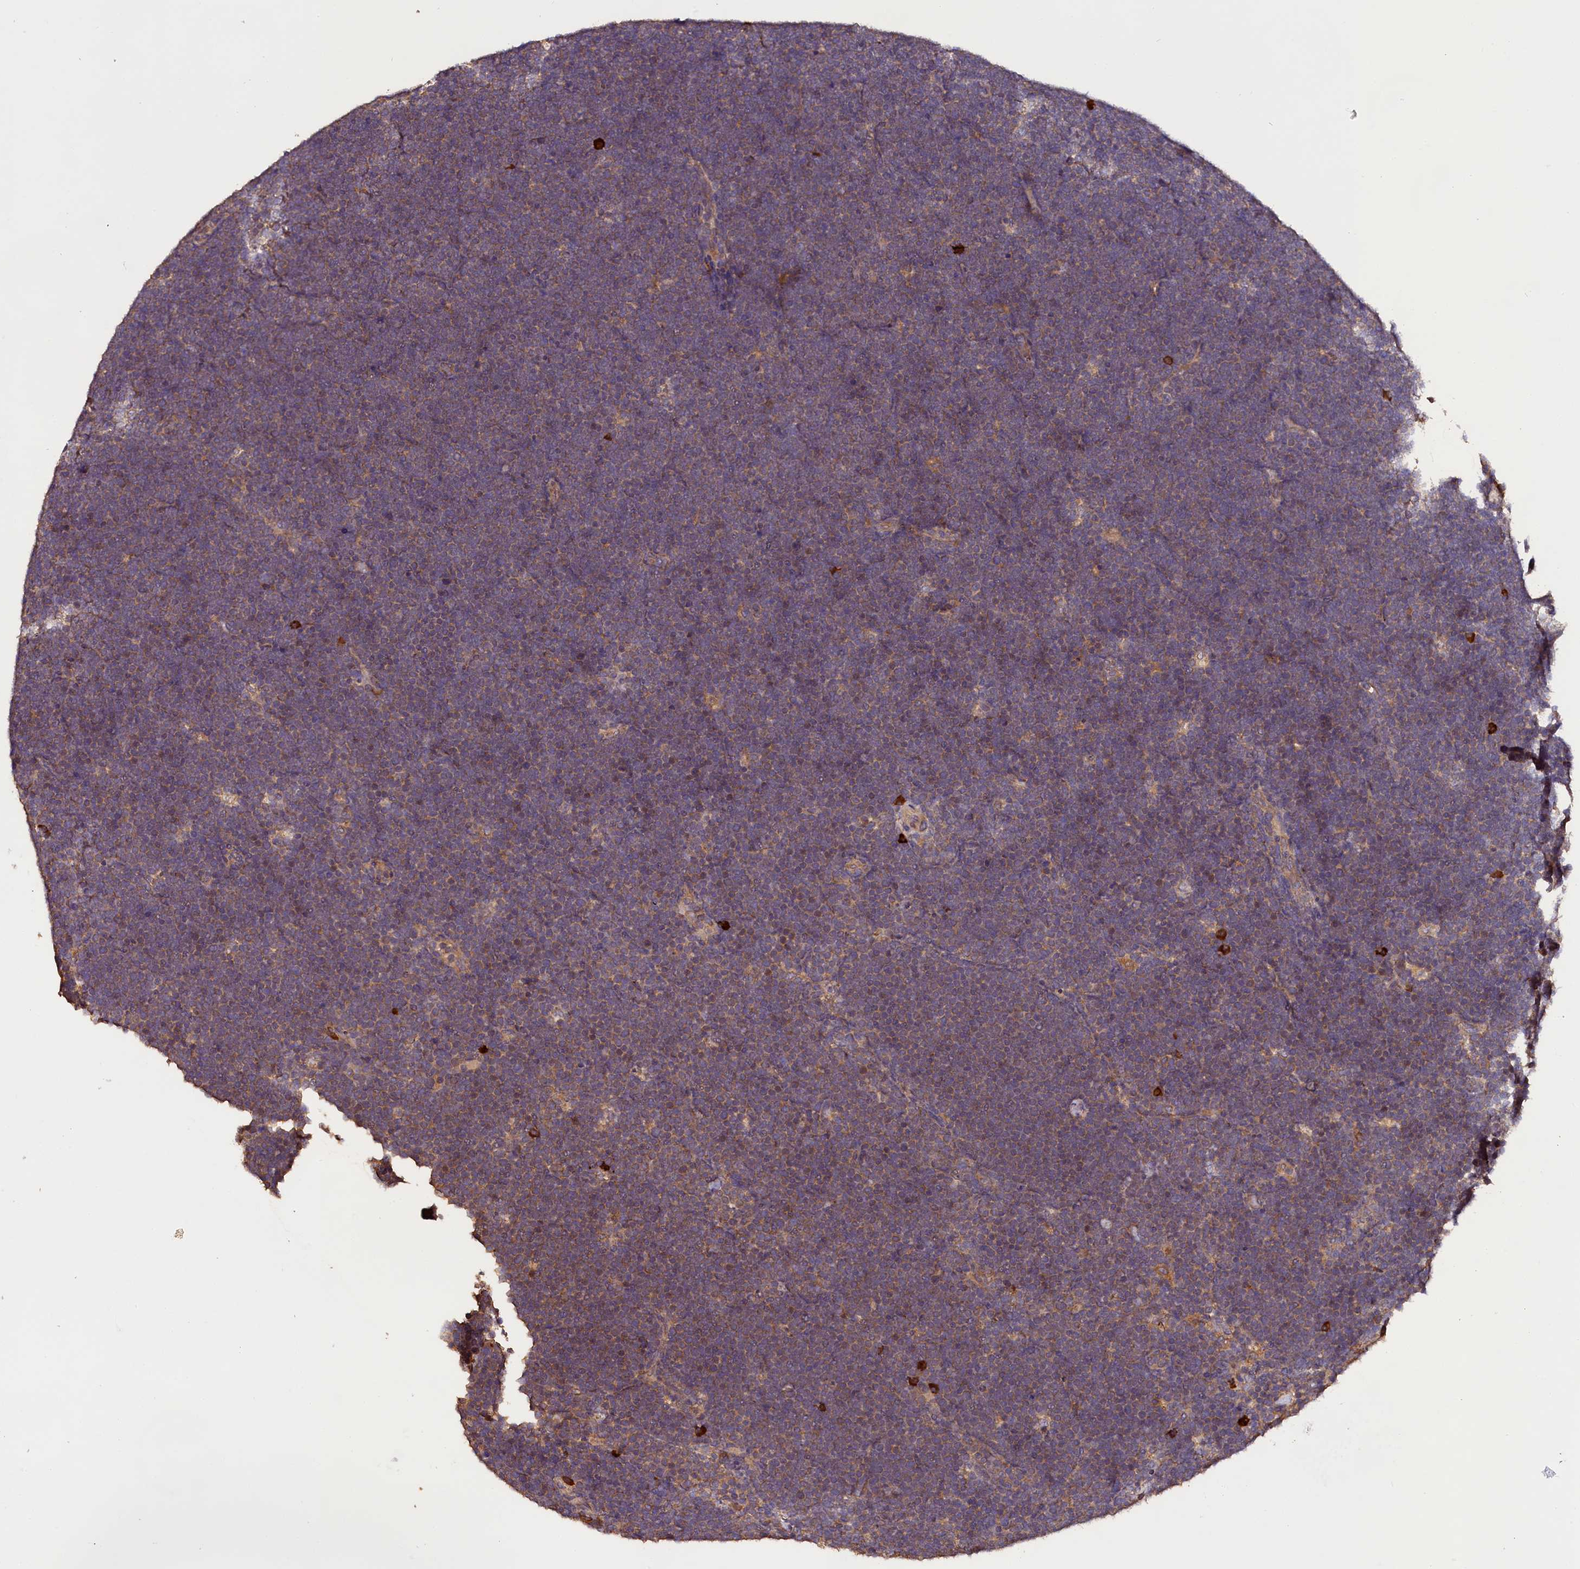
{"staining": {"intensity": "weak", "quantity": "<25%", "location": "cytoplasmic/membranous"}, "tissue": "lymphoma", "cell_type": "Tumor cells", "image_type": "cancer", "snomed": [{"axis": "morphology", "description": "Malignant lymphoma, non-Hodgkin's type, High grade"}, {"axis": "topography", "description": "Lymph node"}], "caption": "Immunohistochemical staining of human lymphoma shows no significant expression in tumor cells.", "gene": "ENKD1", "patient": {"sex": "male", "age": 13}}